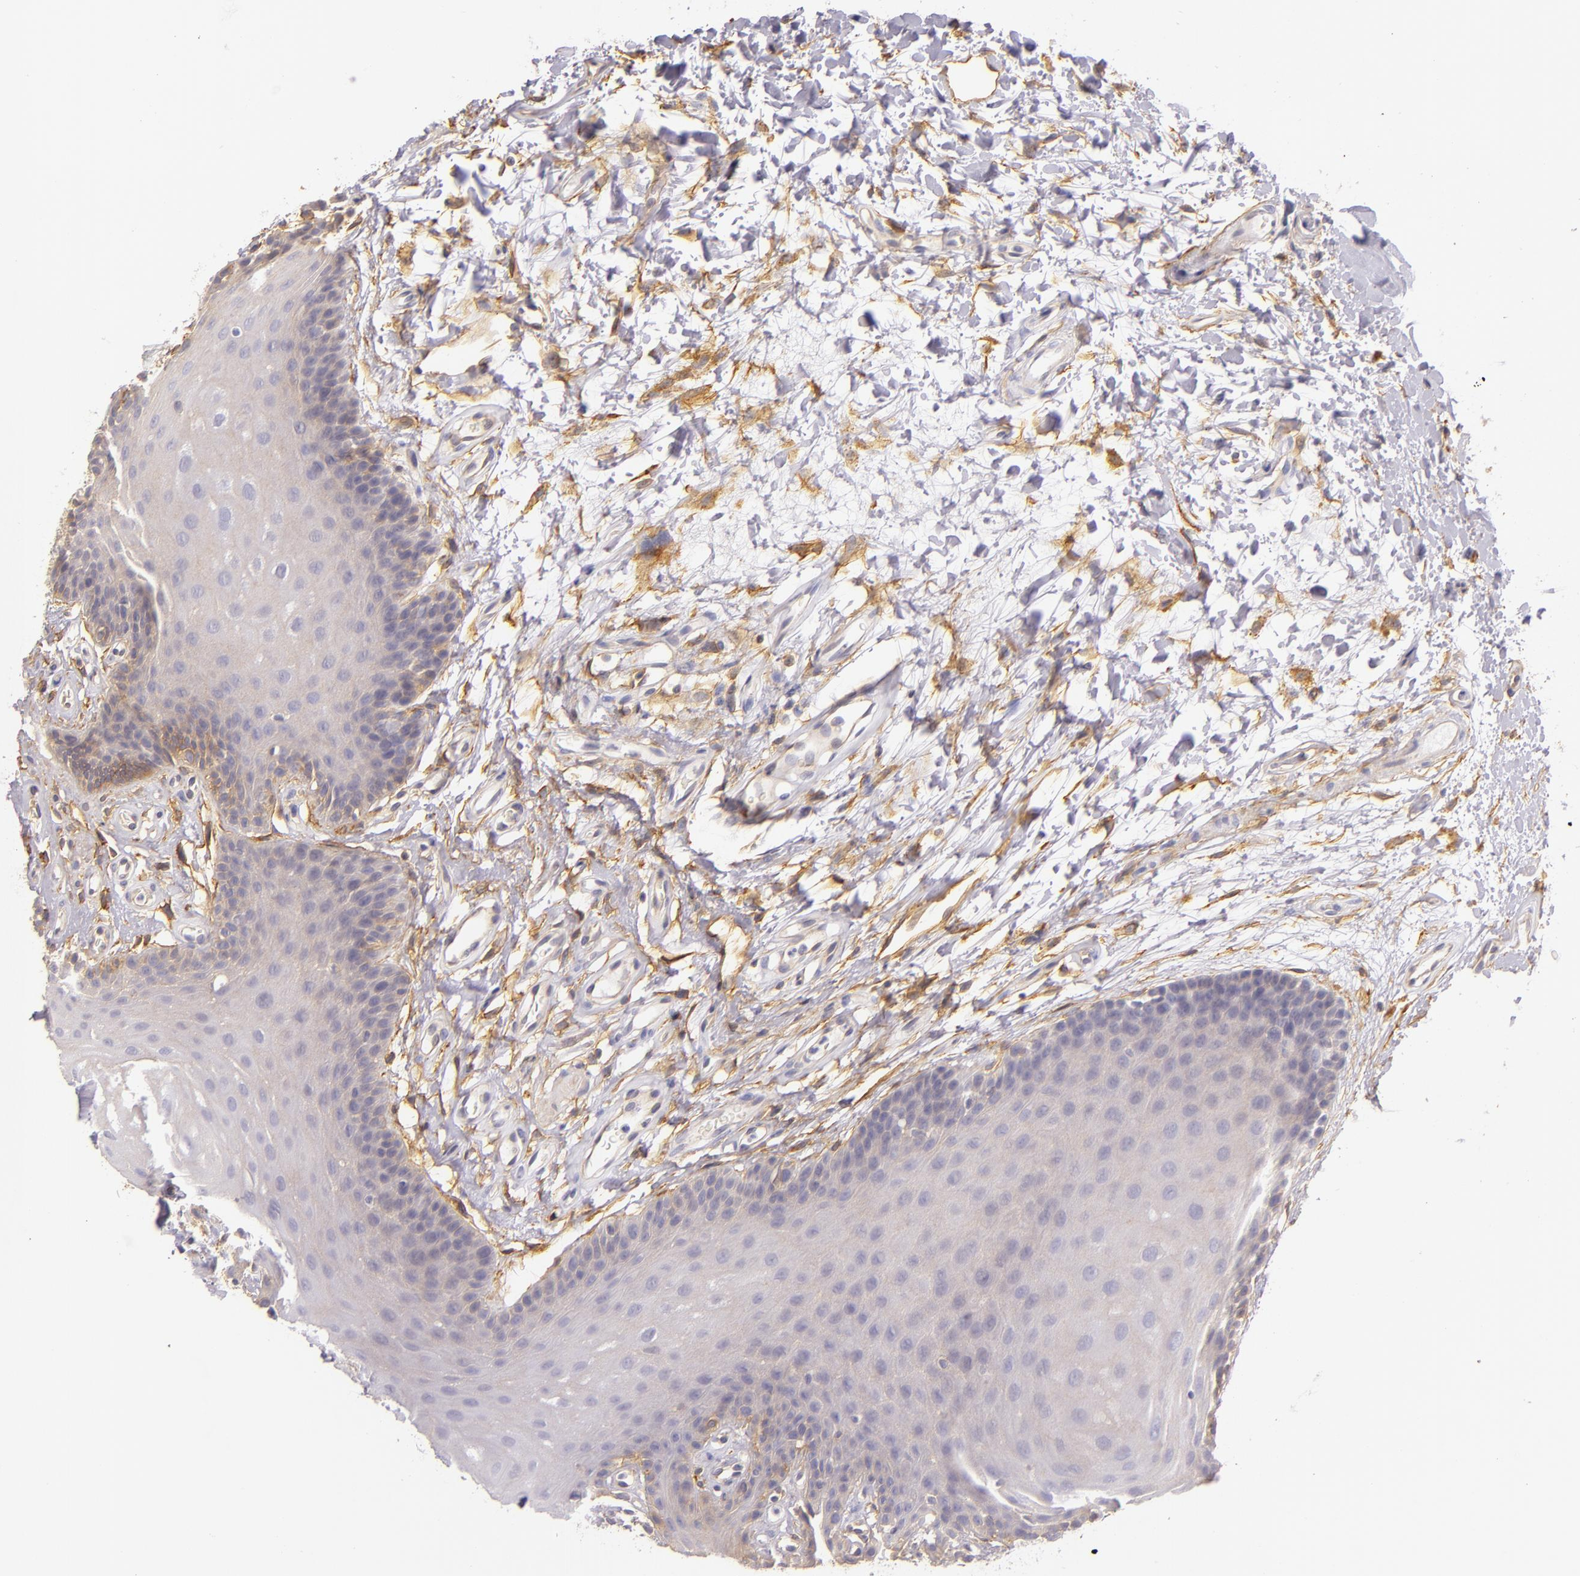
{"staining": {"intensity": "negative", "quantity": "none", "location": "none"}, "tissue": "oral mucosa", "cell_type": "Squamous epithelial cells", "image_type": "normal", "snomed": [{"axis": "morphology", "description": "Normal tissue, NOS"}, {"axis": "topography", "description": "Oral tissue"}], "caption": "Immunohistochemistry (IHC) histopathology image of normal oral mucosa: human oral mucosa stained with DAB (3,3'-diaminobenzidine) shows no significant protein expression in squamous epithelial cells.", "gene": "CTSF", "patient": {"sex": "male", "age": 62}}